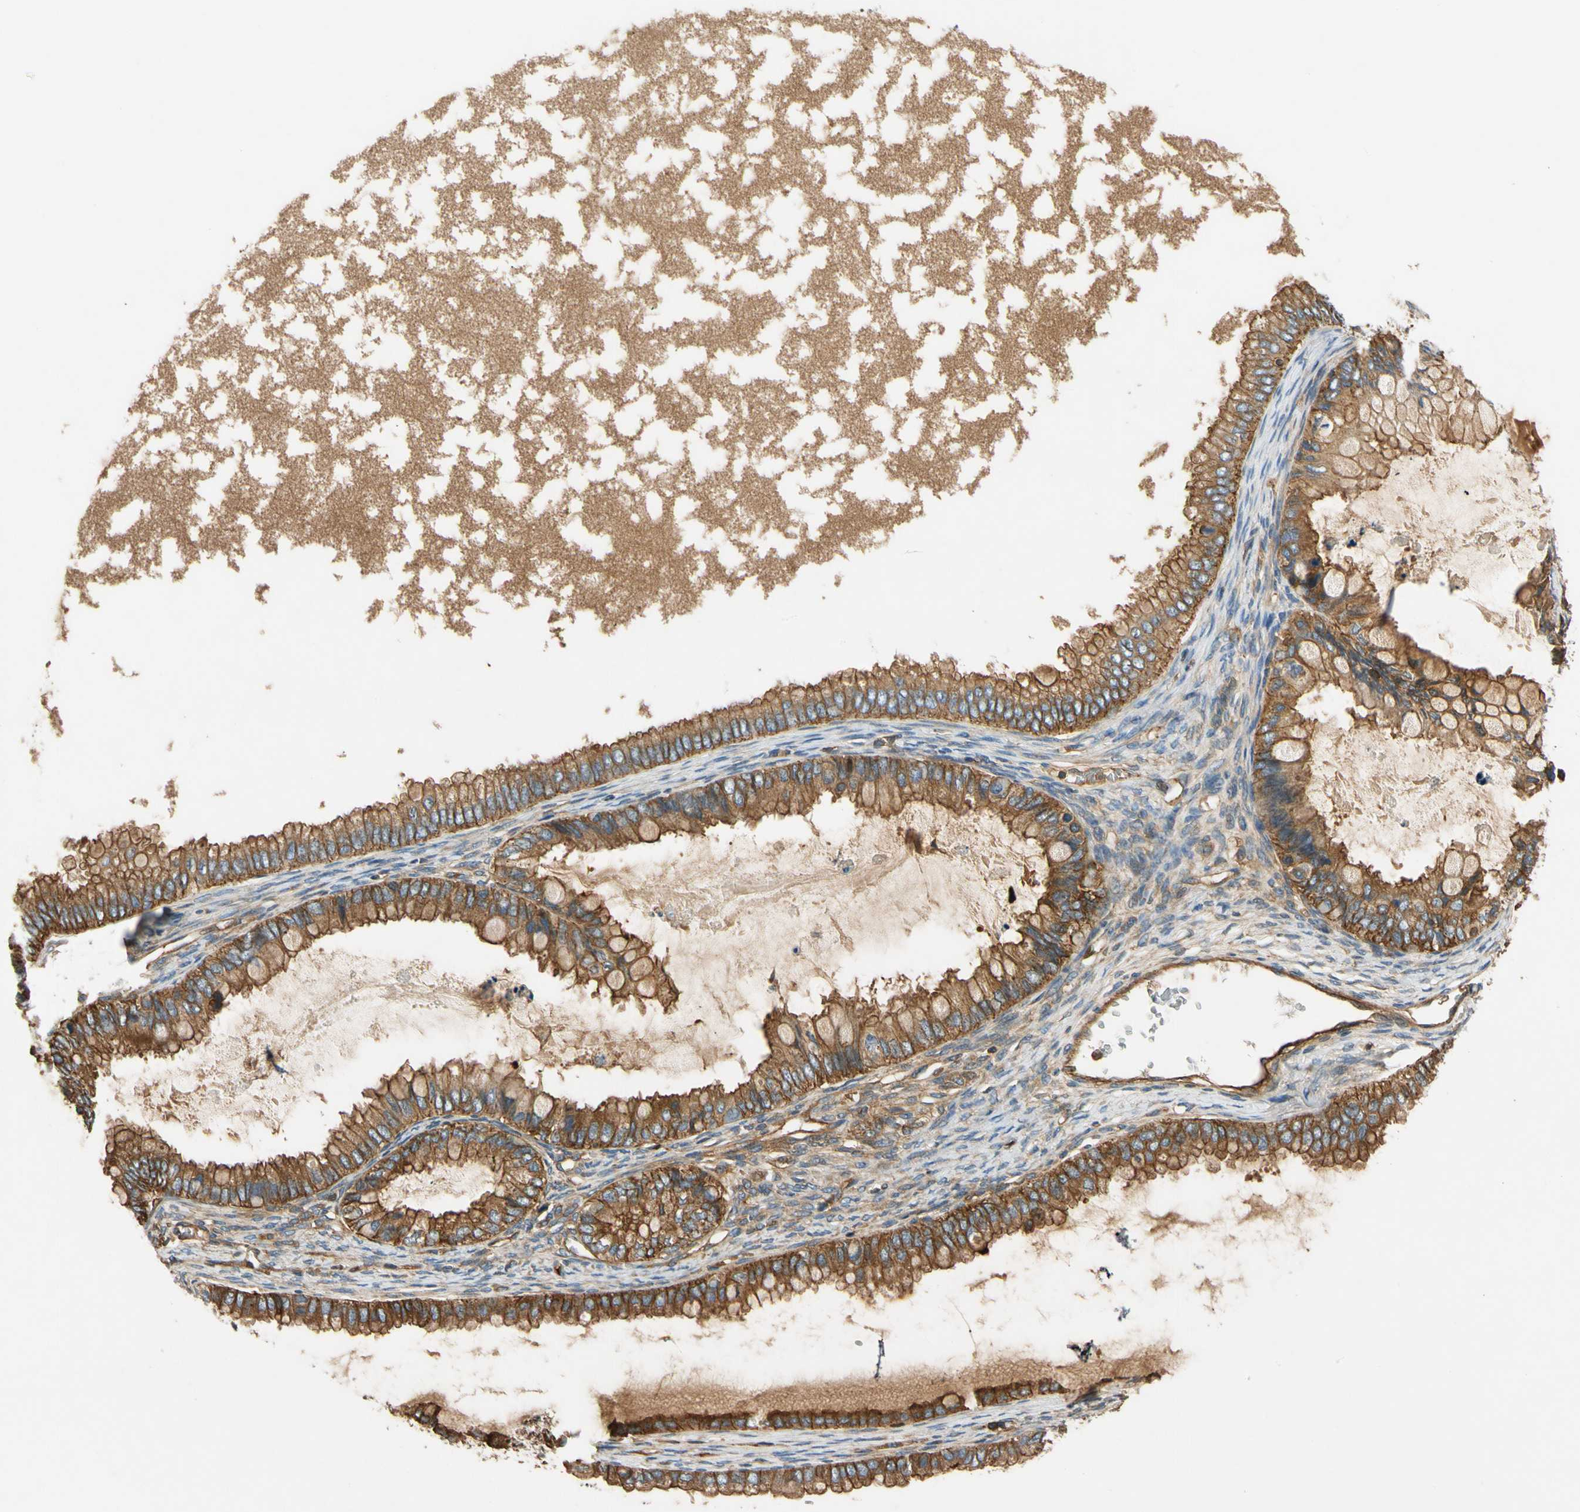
{"staining": {"intensity": "moderate", "quantity": ">75%", "location": "cytoplasmic/membranous"}, "tissue": "ovarian cancer", "cell_type": "Tumor cells", "image_type": "cancer", "snomed": [{"axis": "morphology", "description": "Cystadenocarcinoma, mucinous, NOS"}, {"axis": "topography", "description": "Ovary"}], "caption": "This photomicrograph exhibits immunohistochemistry staining of ovarian cancer, with medium moderate cytoplasmic/membranous positivity in approximately >75% of tumor cells.", "gene": "TCP11L1", "patient": {"sex": "female", "age": 80}}